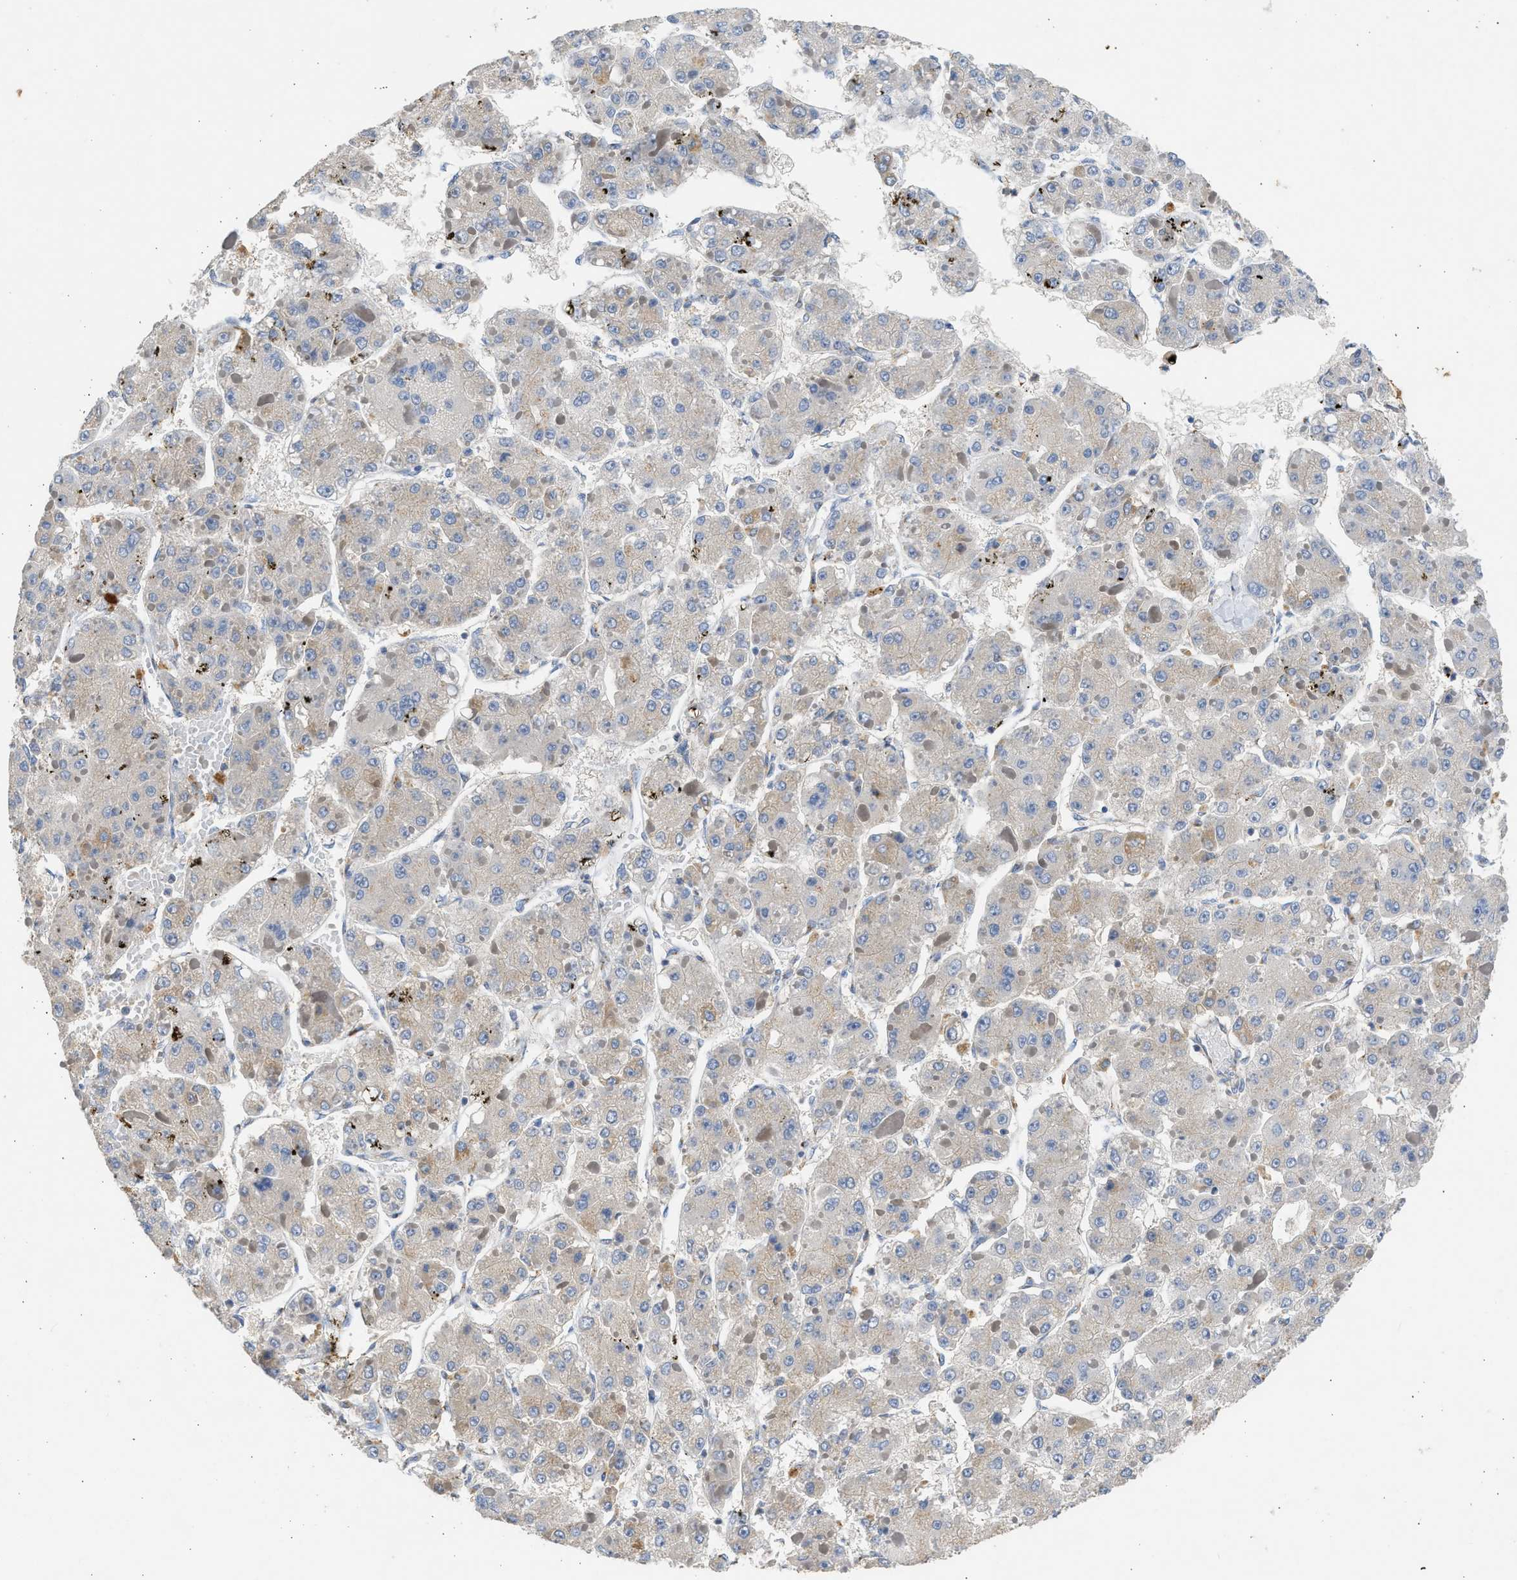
{"staining": {"intensity": "weak", "quantity": "<25%", "location": "cytoplasmic/membranous"}, "tissue": "liver cancer", "cell_type": "Tumor cells", "image_type": "cancer", "snomed": [{"axis": "morphology", "description": "Carcinoma, Hepatocellular, NOS"}, {"axis": "topography", "description": "Liver"}], "caption": "Tumor cells are negative for brown protein staining in liver cancer.", "gene": "IPO8", "patient": {"sex": "female", "age": 73}}